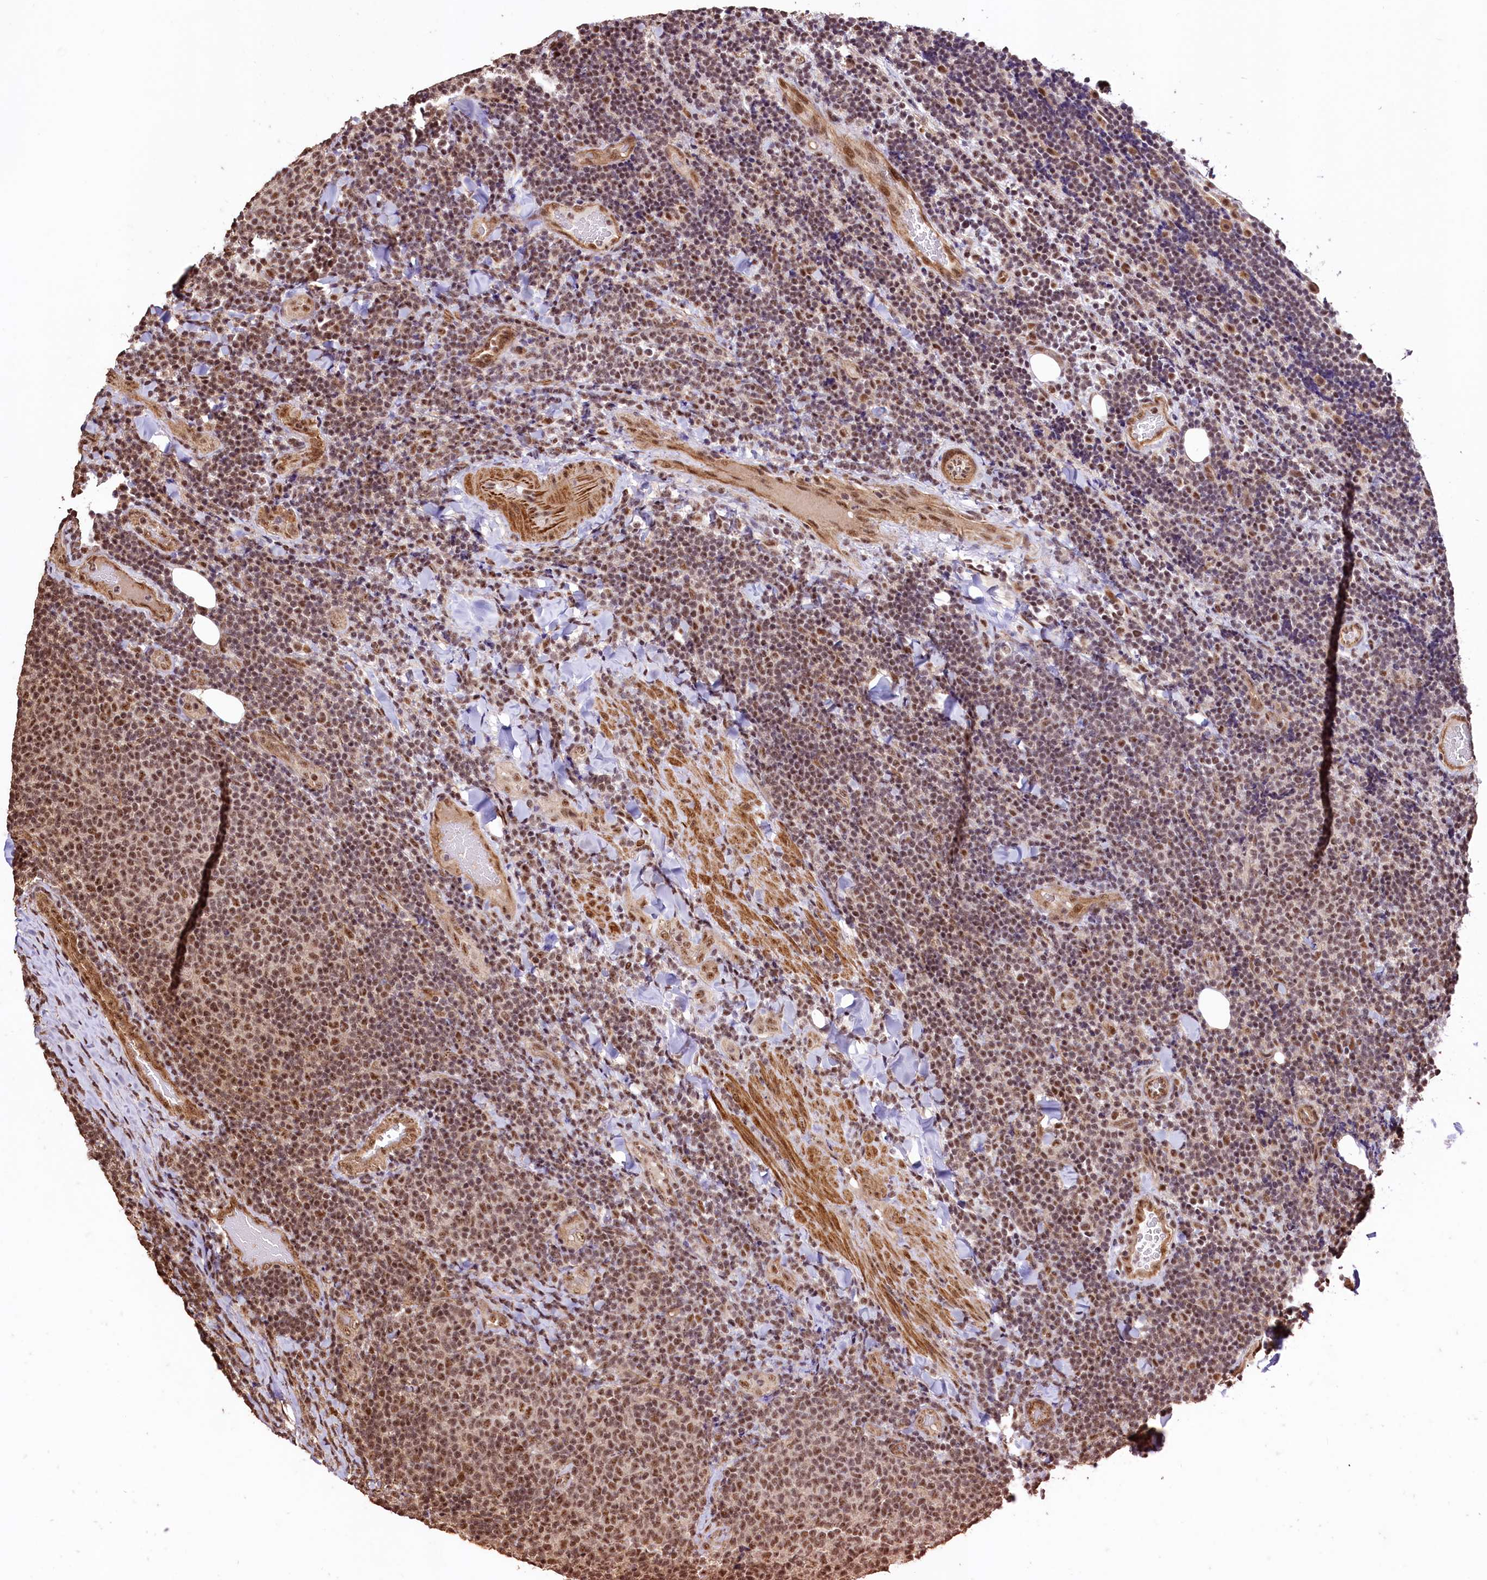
{"staining": {"intensity": "moderate", "quantity": ">75%", "location": "nuclear"}, "tissue": "lymphoma", "cell_type": "Tumor cells", "image_type": "cancer", "snomed": [{"axis": "morphology", "description": "Malignant lymphoma, non-Hodgkin's type, Low grade"}, {"axis": "topography", "description": "Lymph node"}], "caption": "Moderate nuclear positivity for a protein is identified in about >75% of tumor cells of low-grade malignant lymphoma, non-Hodgkin's type using IHC.", "gene": "SFSWAP", "patient": {"sex": "male", "age": 66}}